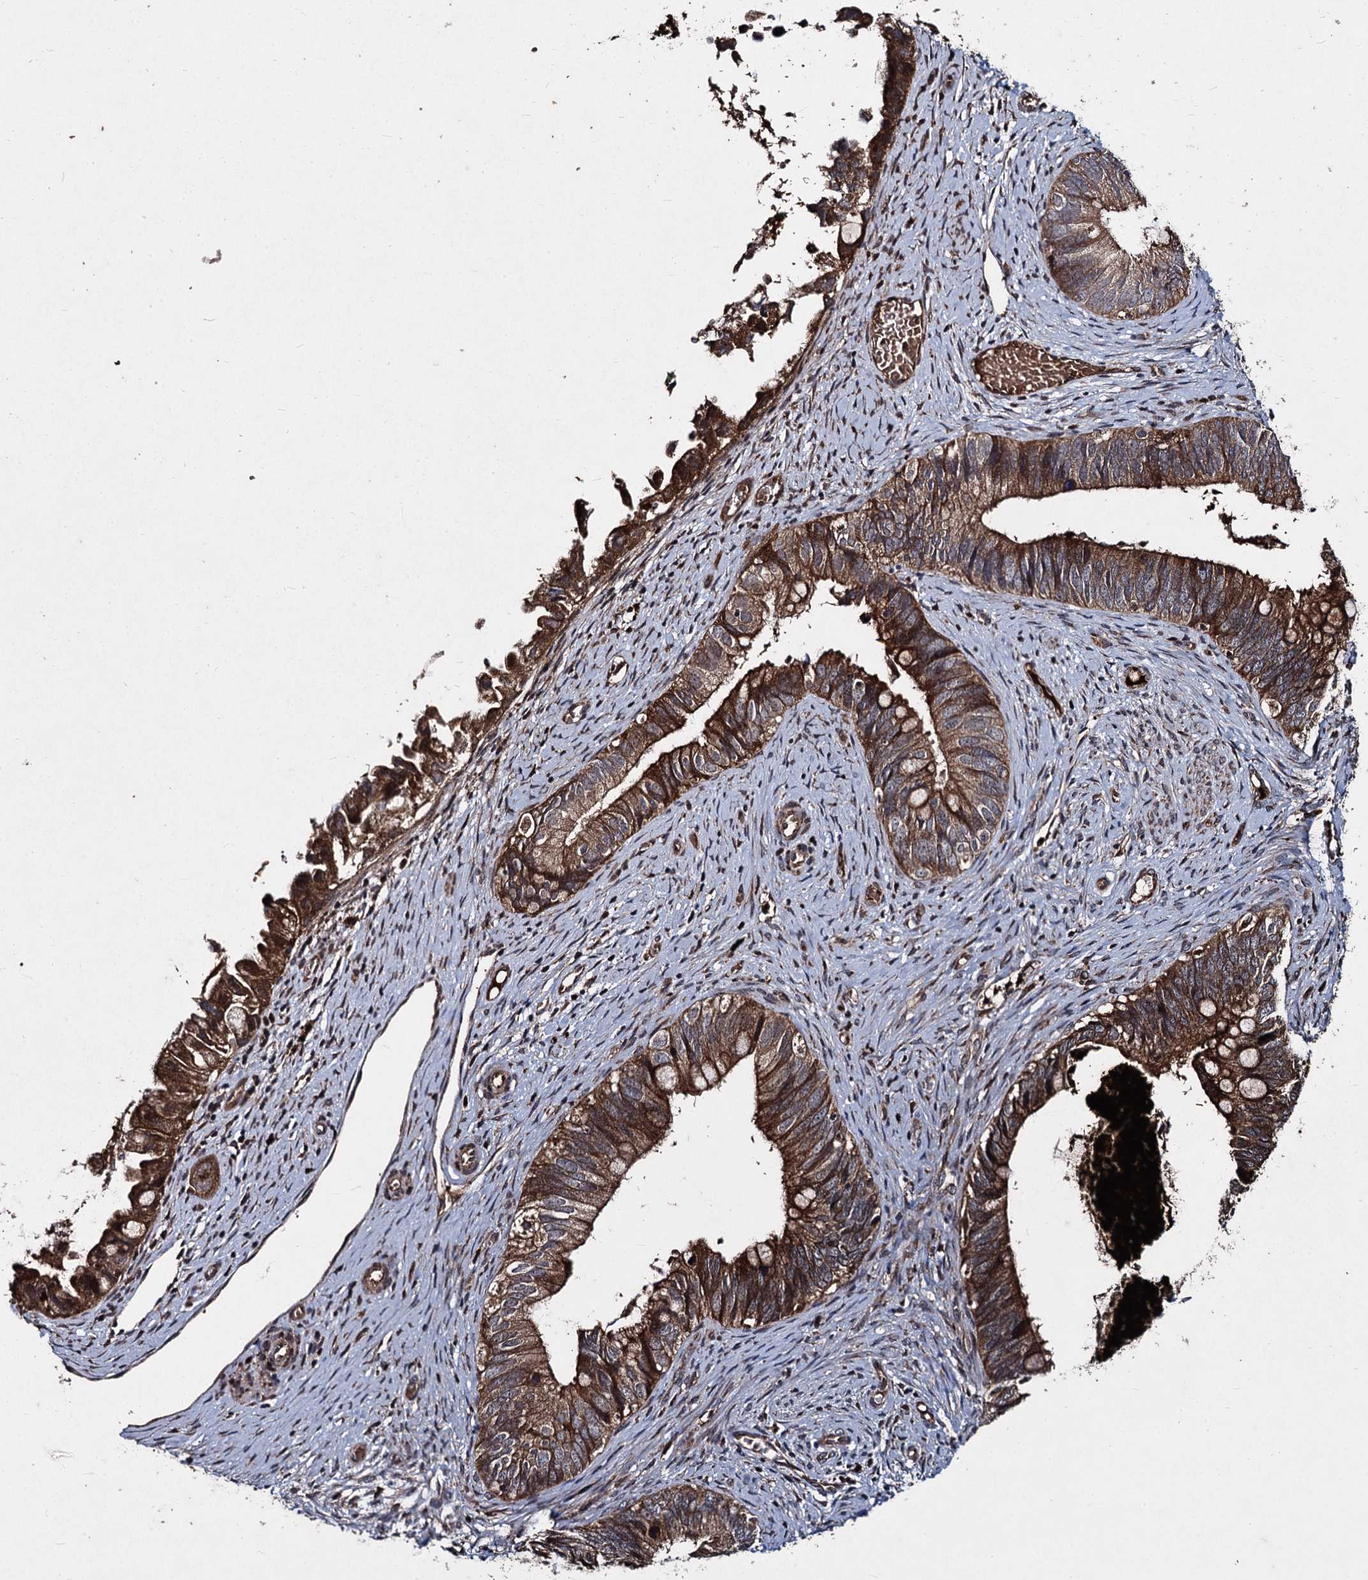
{"staining": {"intensity": "strong", "quantity": ">75%", "location": "cytoplasmic/membranous"}, "tissue": "cervical cancer", "cell_type": "Tumor cells", "image_type": "cancer", "snomed": [{"axis": "morphology", "description": "Adenocarcinoma, NOS"}, {"axis": "topography", "description": "Cervix"}], "caption": "An immunohistochemistry histopathology image of neoplastic tissue is shown. Protein staining in brown shows strong cytoplasmic/membranous positivity in adenocarcinoma (cervical) within tumor cells.", "gene": "BCL2L2", "patient": {"sex": "female", "age": 42}}